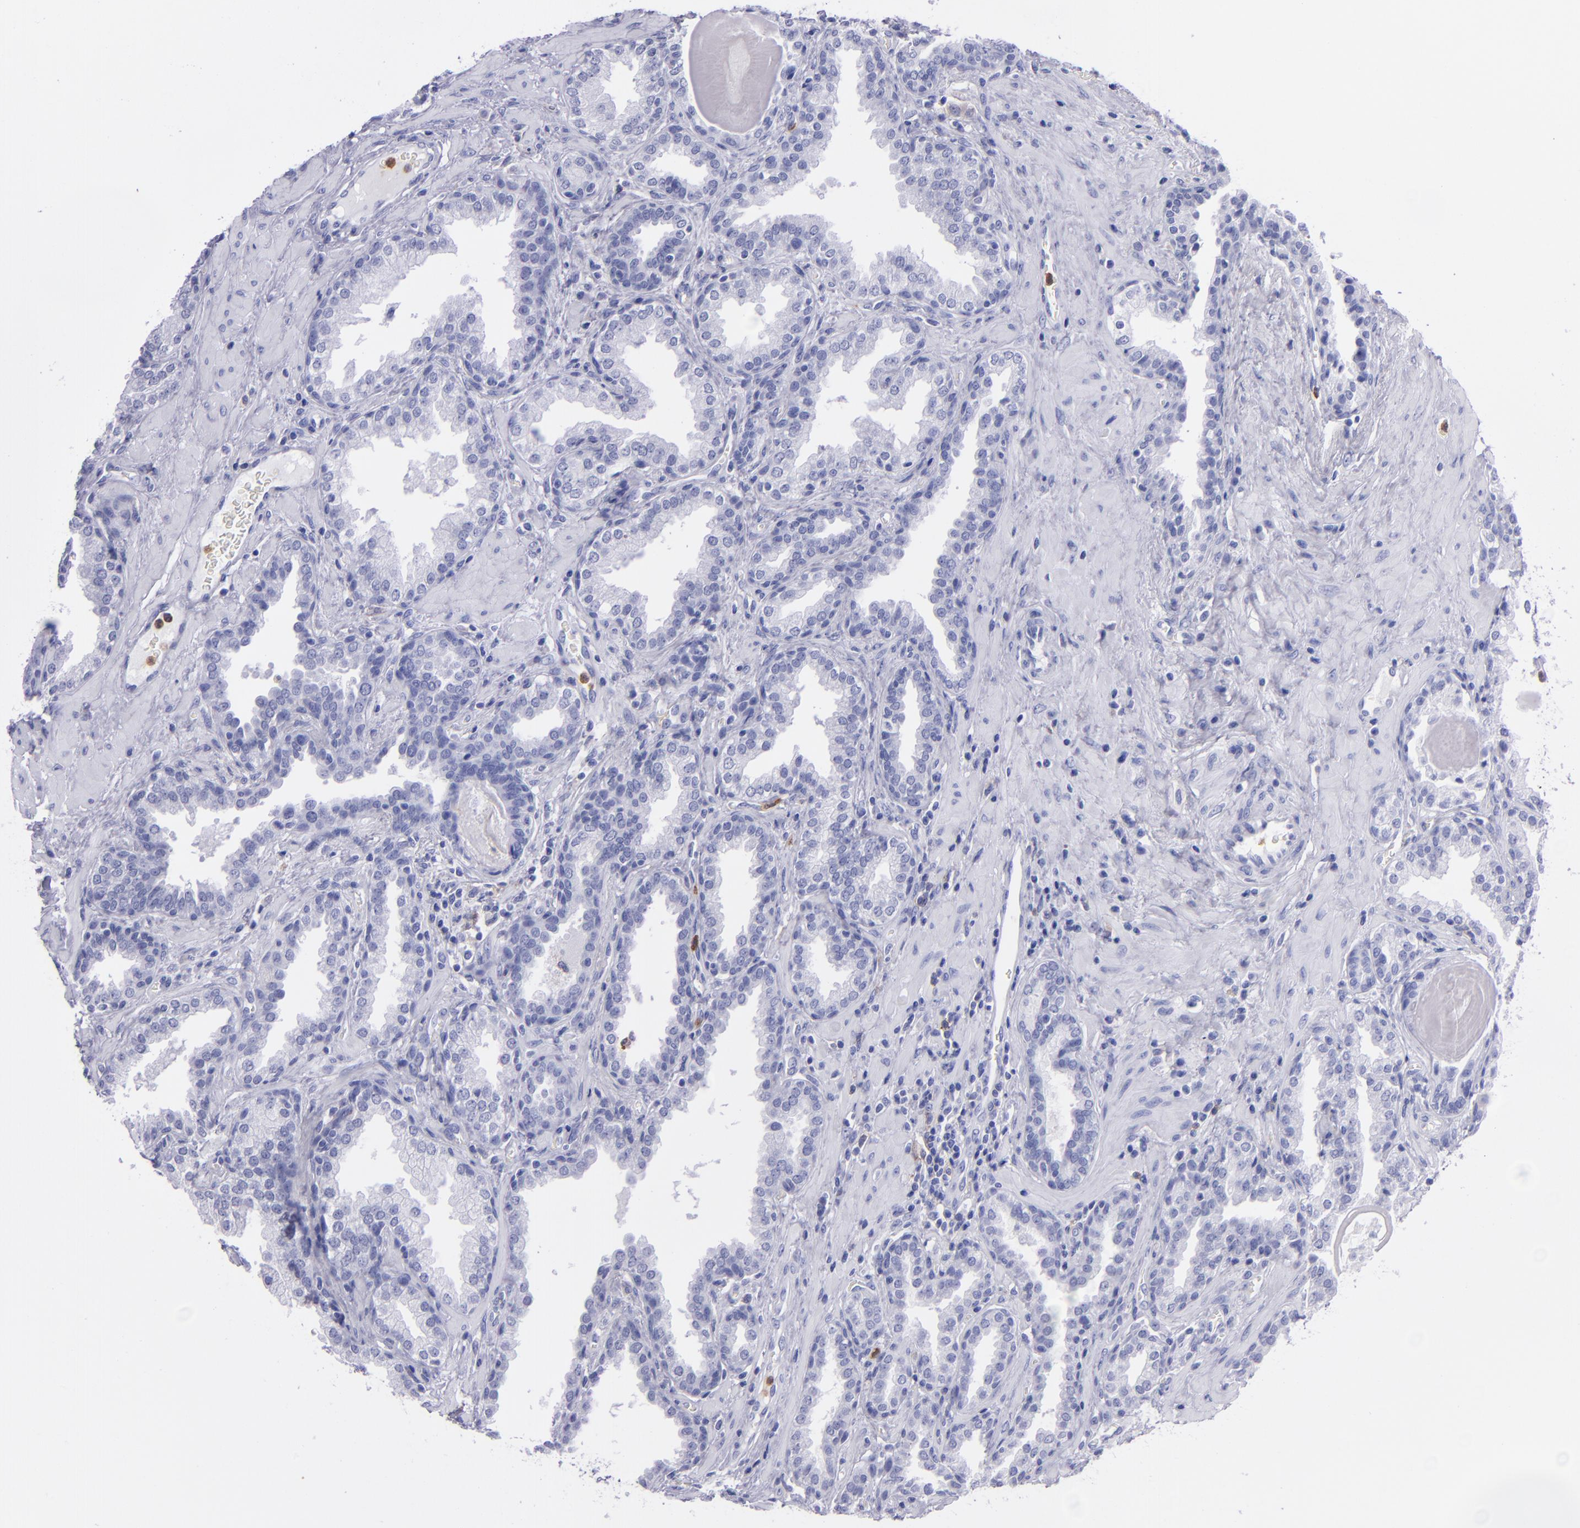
{"staining": {"intensity": "negative", "quantity": "none", "location": "none"}, "tissue": "prostate", "cell_type": "Glandular cells", "image_type": "normal", "snomed": [{"axis": "morphology", "description": "Normal tissue, NOS"}, {"axis": "topography", "description": "Prostate"}], "caption": "This is a histopathology image of immunohistochemistry staining of normal prostate, which shows no positivity in glandular cells.", "gene": "CR1", "patient": {"sex": "male", "age": 51}}